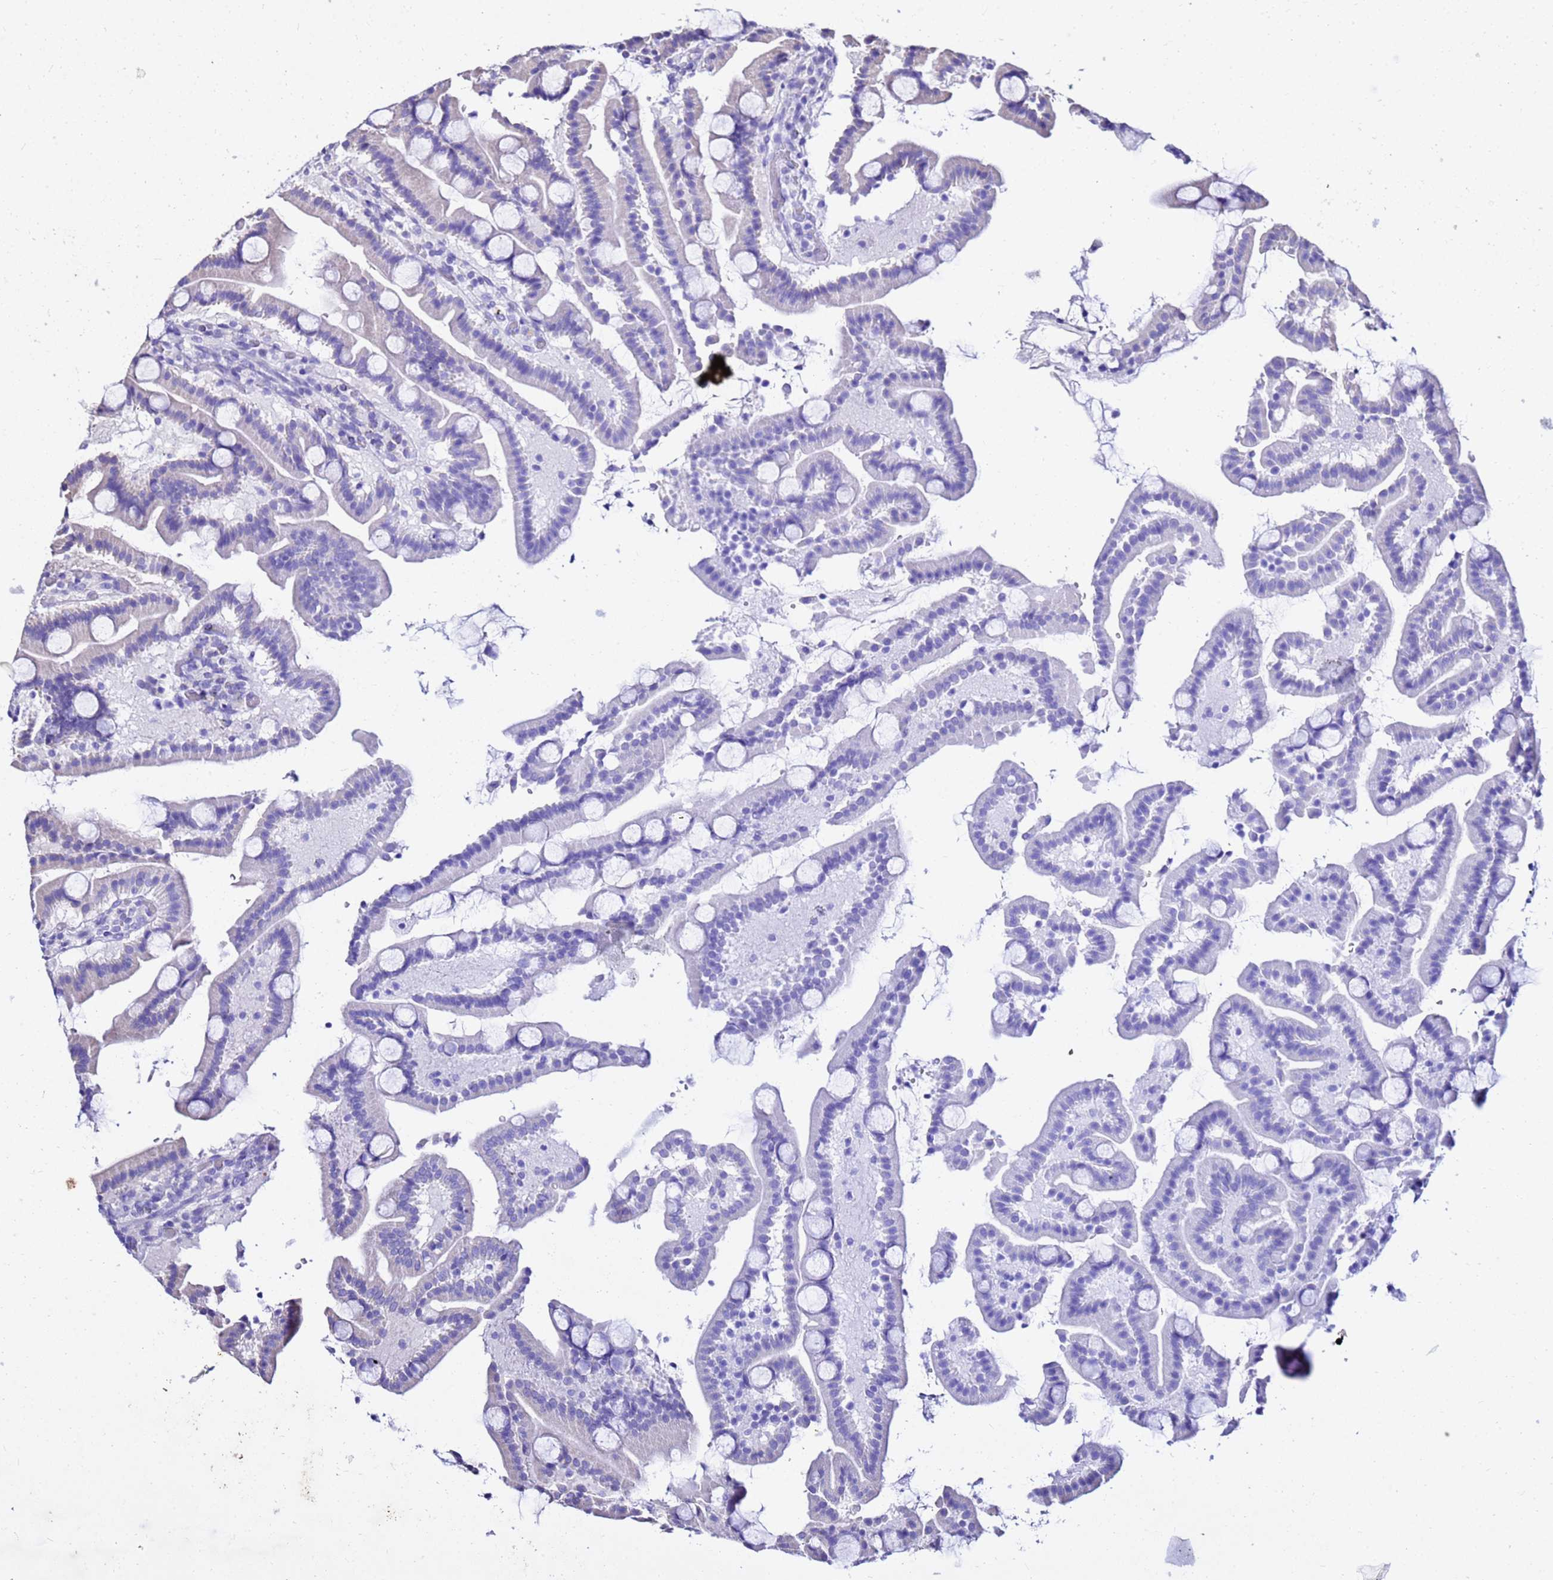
{"staining": {"intensity": "negative", "quantity": "none", "location": "none"}, "tissue": "duodenum", "cell_type": "Glandular cells", "image_type": "normal", "snomed": [{"axis": "morphology", "description": "Normal tissue, NOS"}, {"axis": "topography", "description": "Duodenum"}], "caption": "The histopathology image reveals no staining of glandular cells in normal duodenum.", "gene": "COX14", "patient": {"sex": "male", "age": 55}}